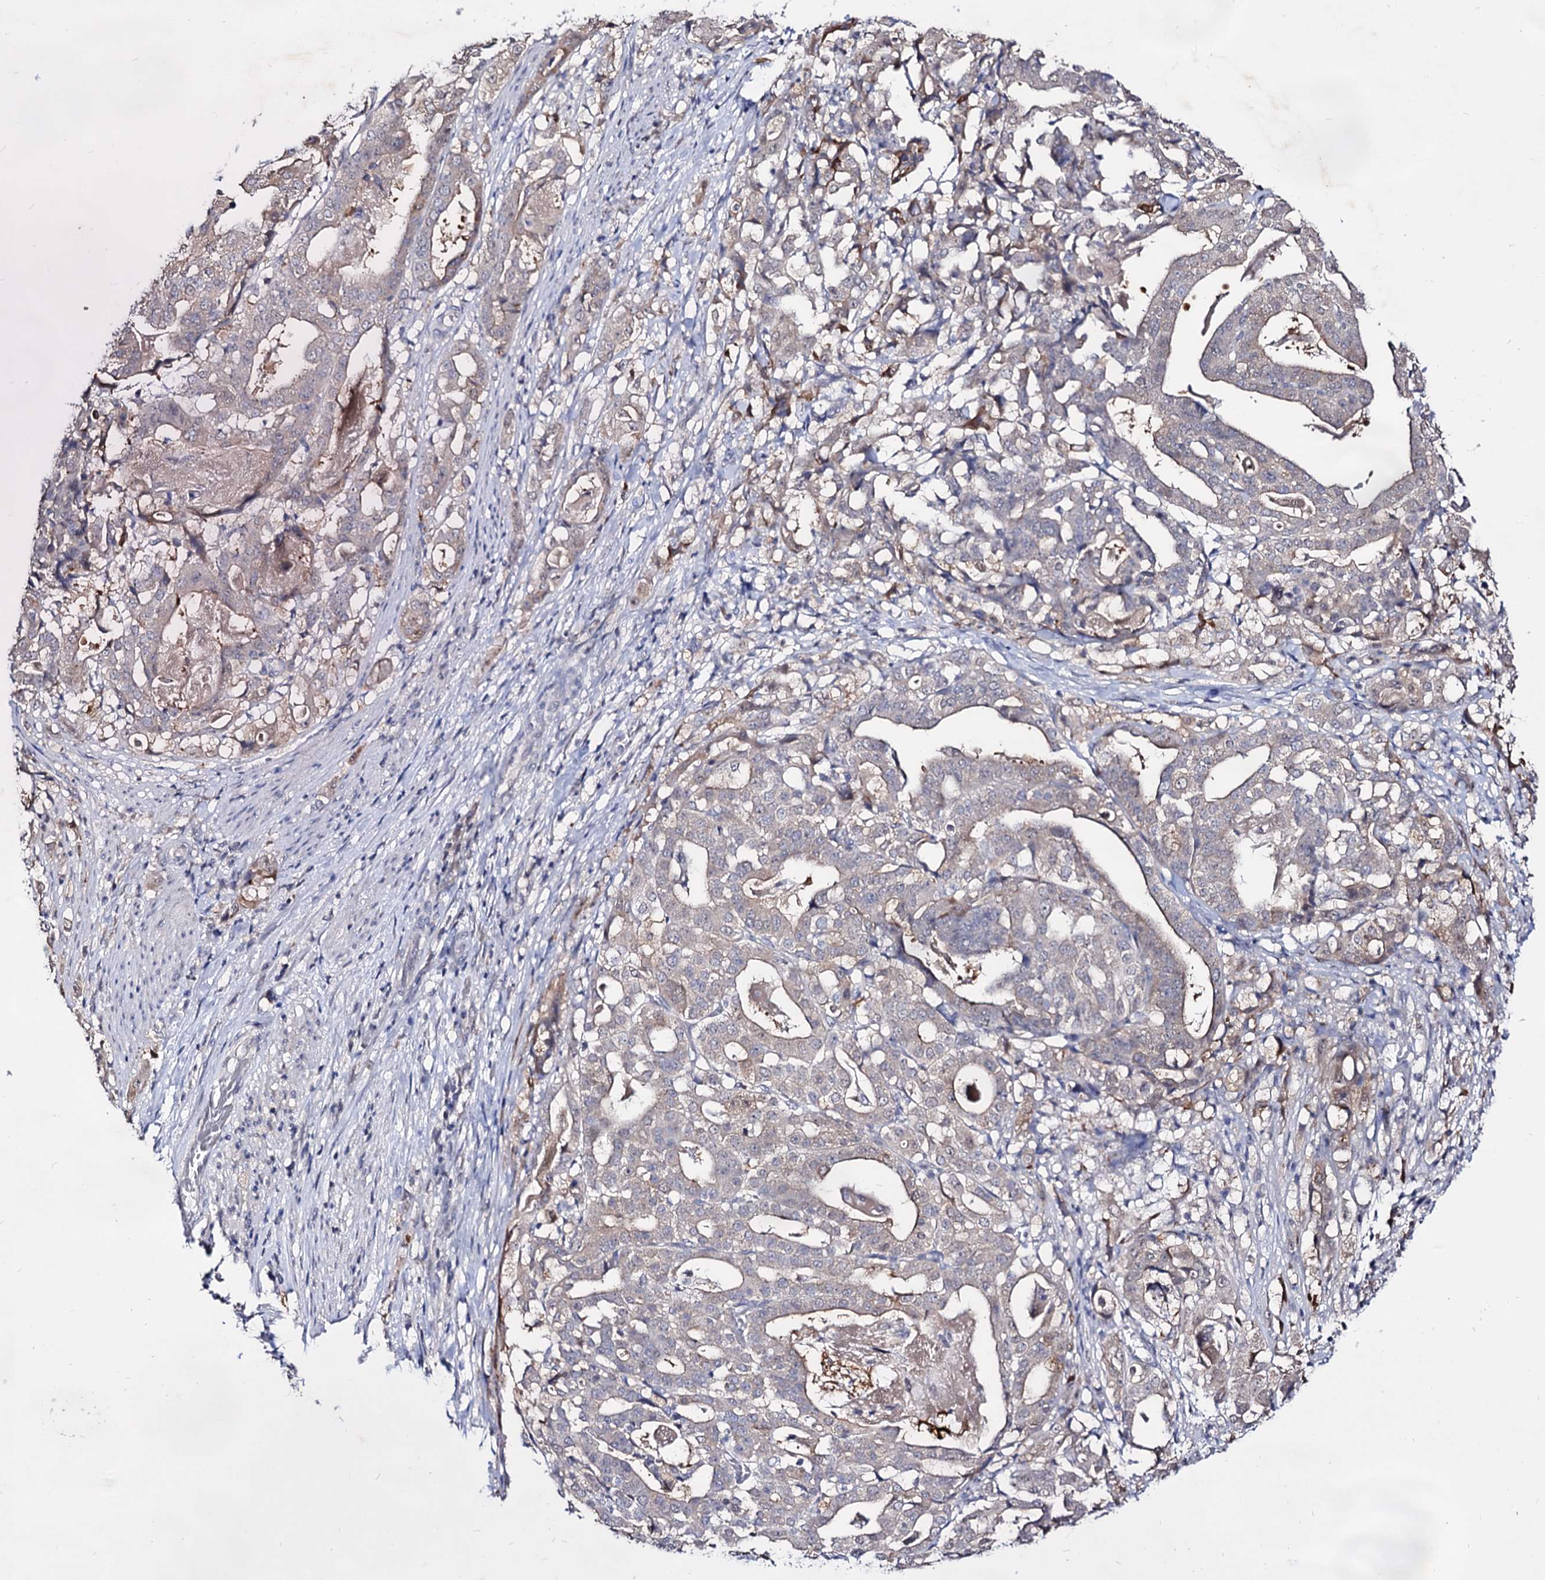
{"staining": {"intensity": "weak", "quantity": "<25%", "location": "cytoplasmic/membranous"}, "tissue": "stomach cancer", "cell_type": "Tumor cells", "image_type": "cancer", "snomed": [{"axis": "morphology", "description": "Adenocarcinoma, NOS"}, {"axis": "topography", "description": "Stomach"}], "caption": "An image of stomach cancer stained for a protein displays no brown staining in tumor cells. The staining is performed using DAB (3,3'-diaminobenzidine) brown chromogen with nuclei counter-stained in using hematoxylin.", "gene": "ARFIP2", "patient": {"sex": "male", "age": 48}}